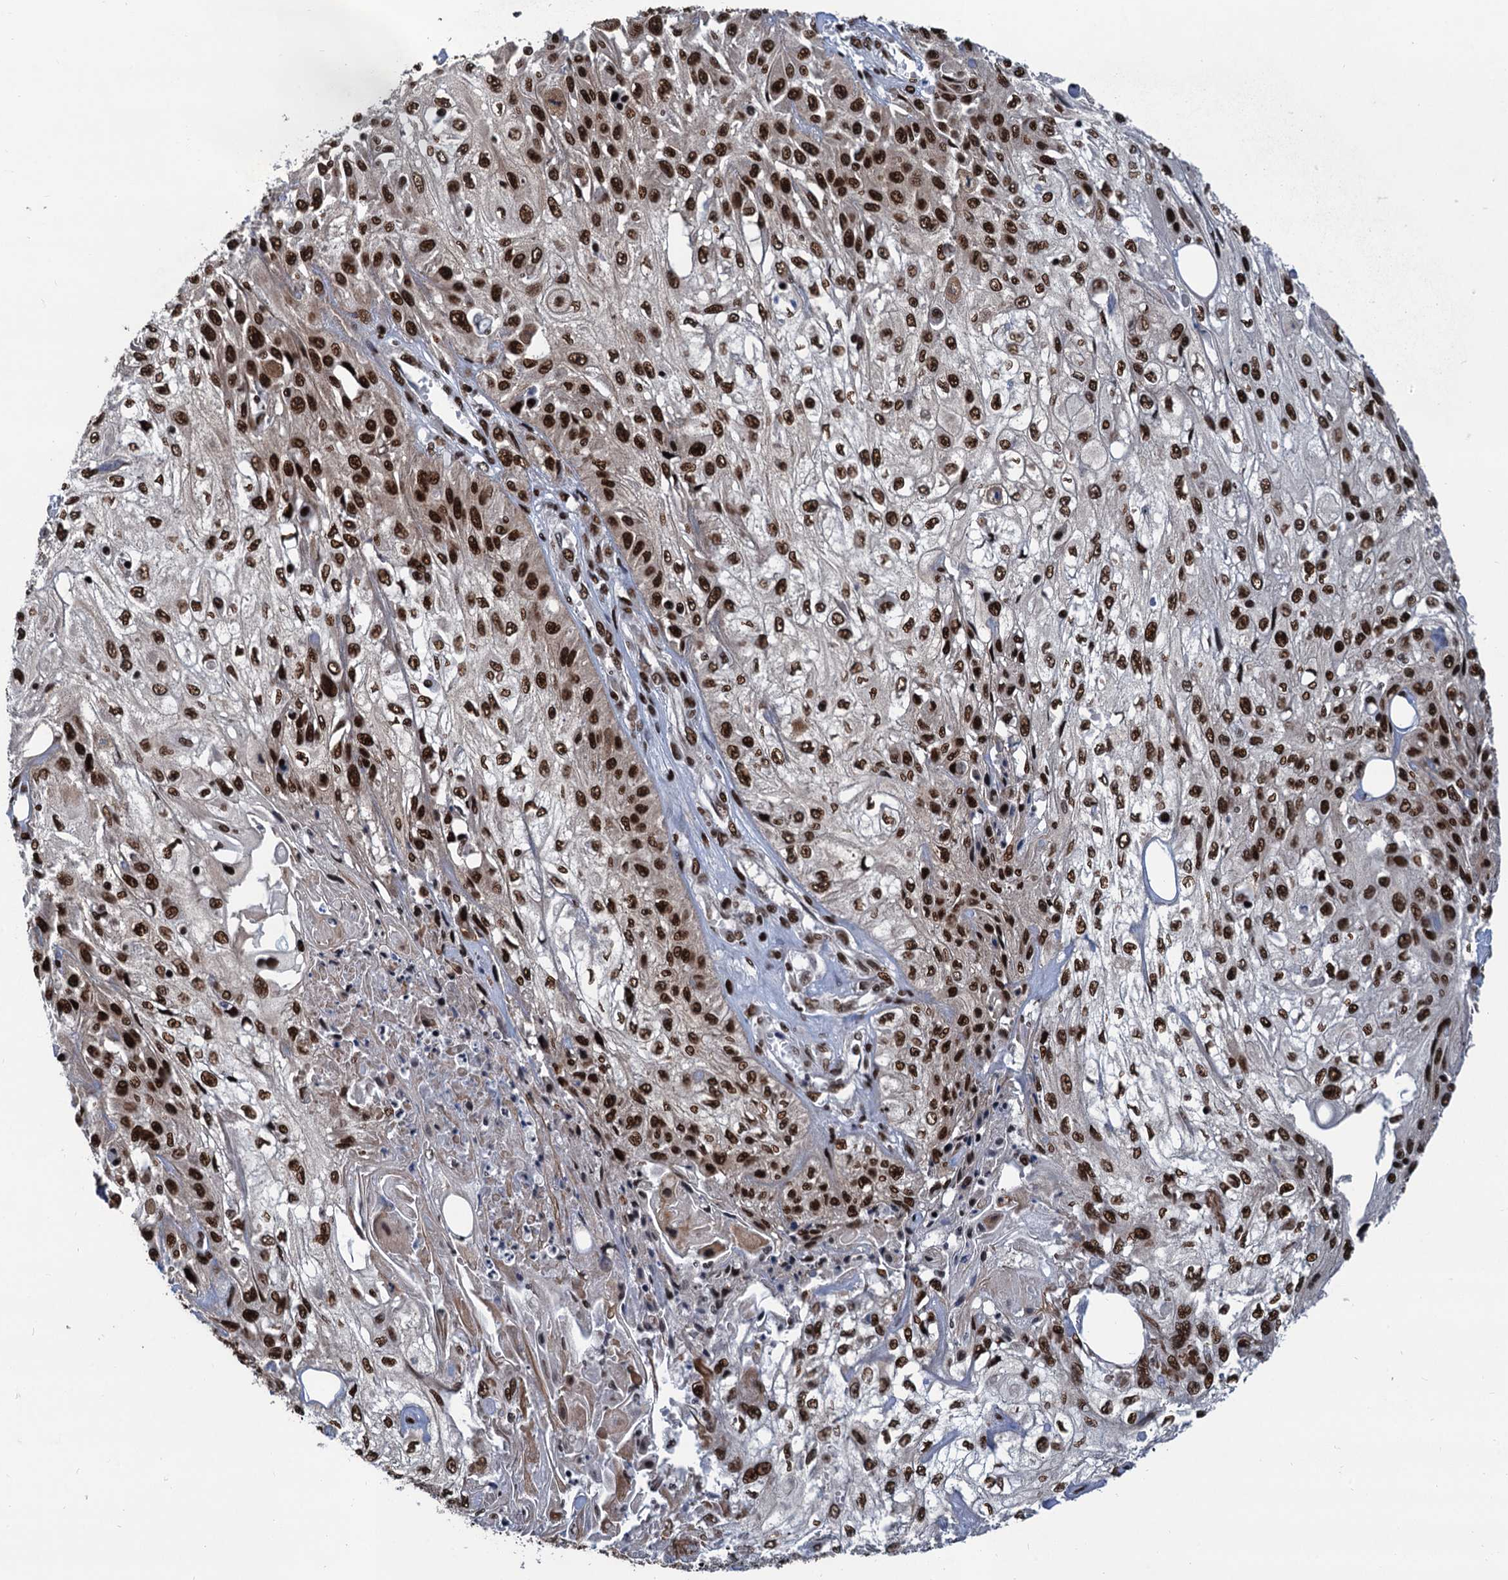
{"staining": {"intensity": "strong", "quantity": ">75%", "location": "nuclear"}, "tissue": "skin cancer", "cell_type": "Tumor cells", "image_type": "cancer", "snomed": [{"axis": "morphology", "description": "Squamous cell carcinoma, NOS"}, {"axis": "morphology", "description": "Squamous cell carcinoma, metastatic, NOS"}, {"axis": "topography", "description": "Skin"}, {"axis": "topography", "description": "Lymph node"}], "caption": "Protein staining demonstrates strong nuclear expression in approximately >75% of tumor cells in skin squamous cell carcinoma. (DAB IHC with brightfield microscopy, high magnification).", "gene": "PPP4R1", "patient": {"sex": "male", "age": 75}}